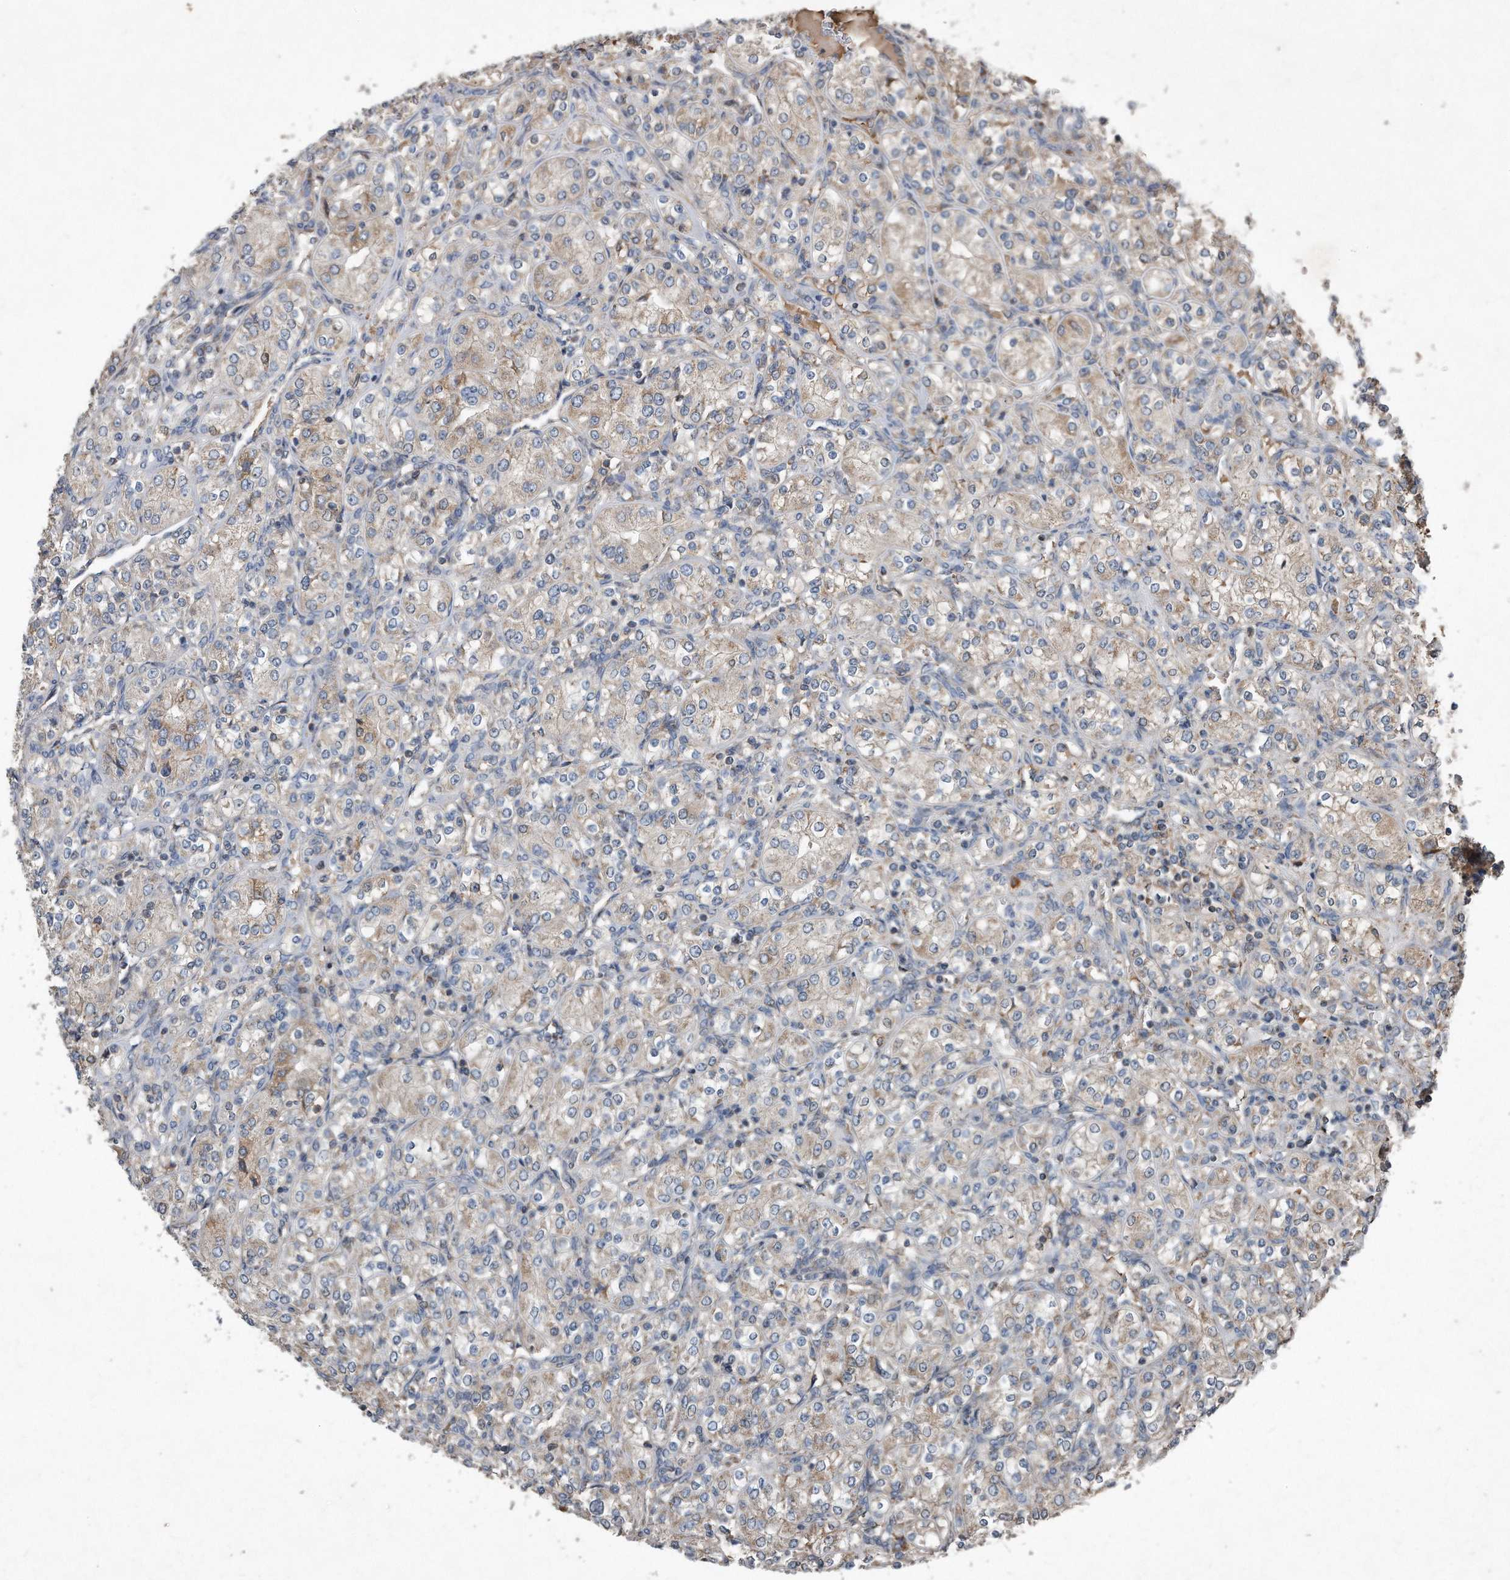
{"staining": {"intensity": "weak", "quantity": "<25%", "location": "cytoplasmic/membranous"}, "tissue": "renal cancer", "cell_type": "Tumor cells", "image_type": "cancer", "snomed": [{"axis": "morphology", "description": "Adenocarcinoma, NOS"}, {"axis": "topography", "description": "Kidney"}], "caption": "The histopathology image displays no significant positivity in tumor cells of renal adenocarcinoma.", "gene": "SDHA", "patient": {"sex": "male", "age": 77}}